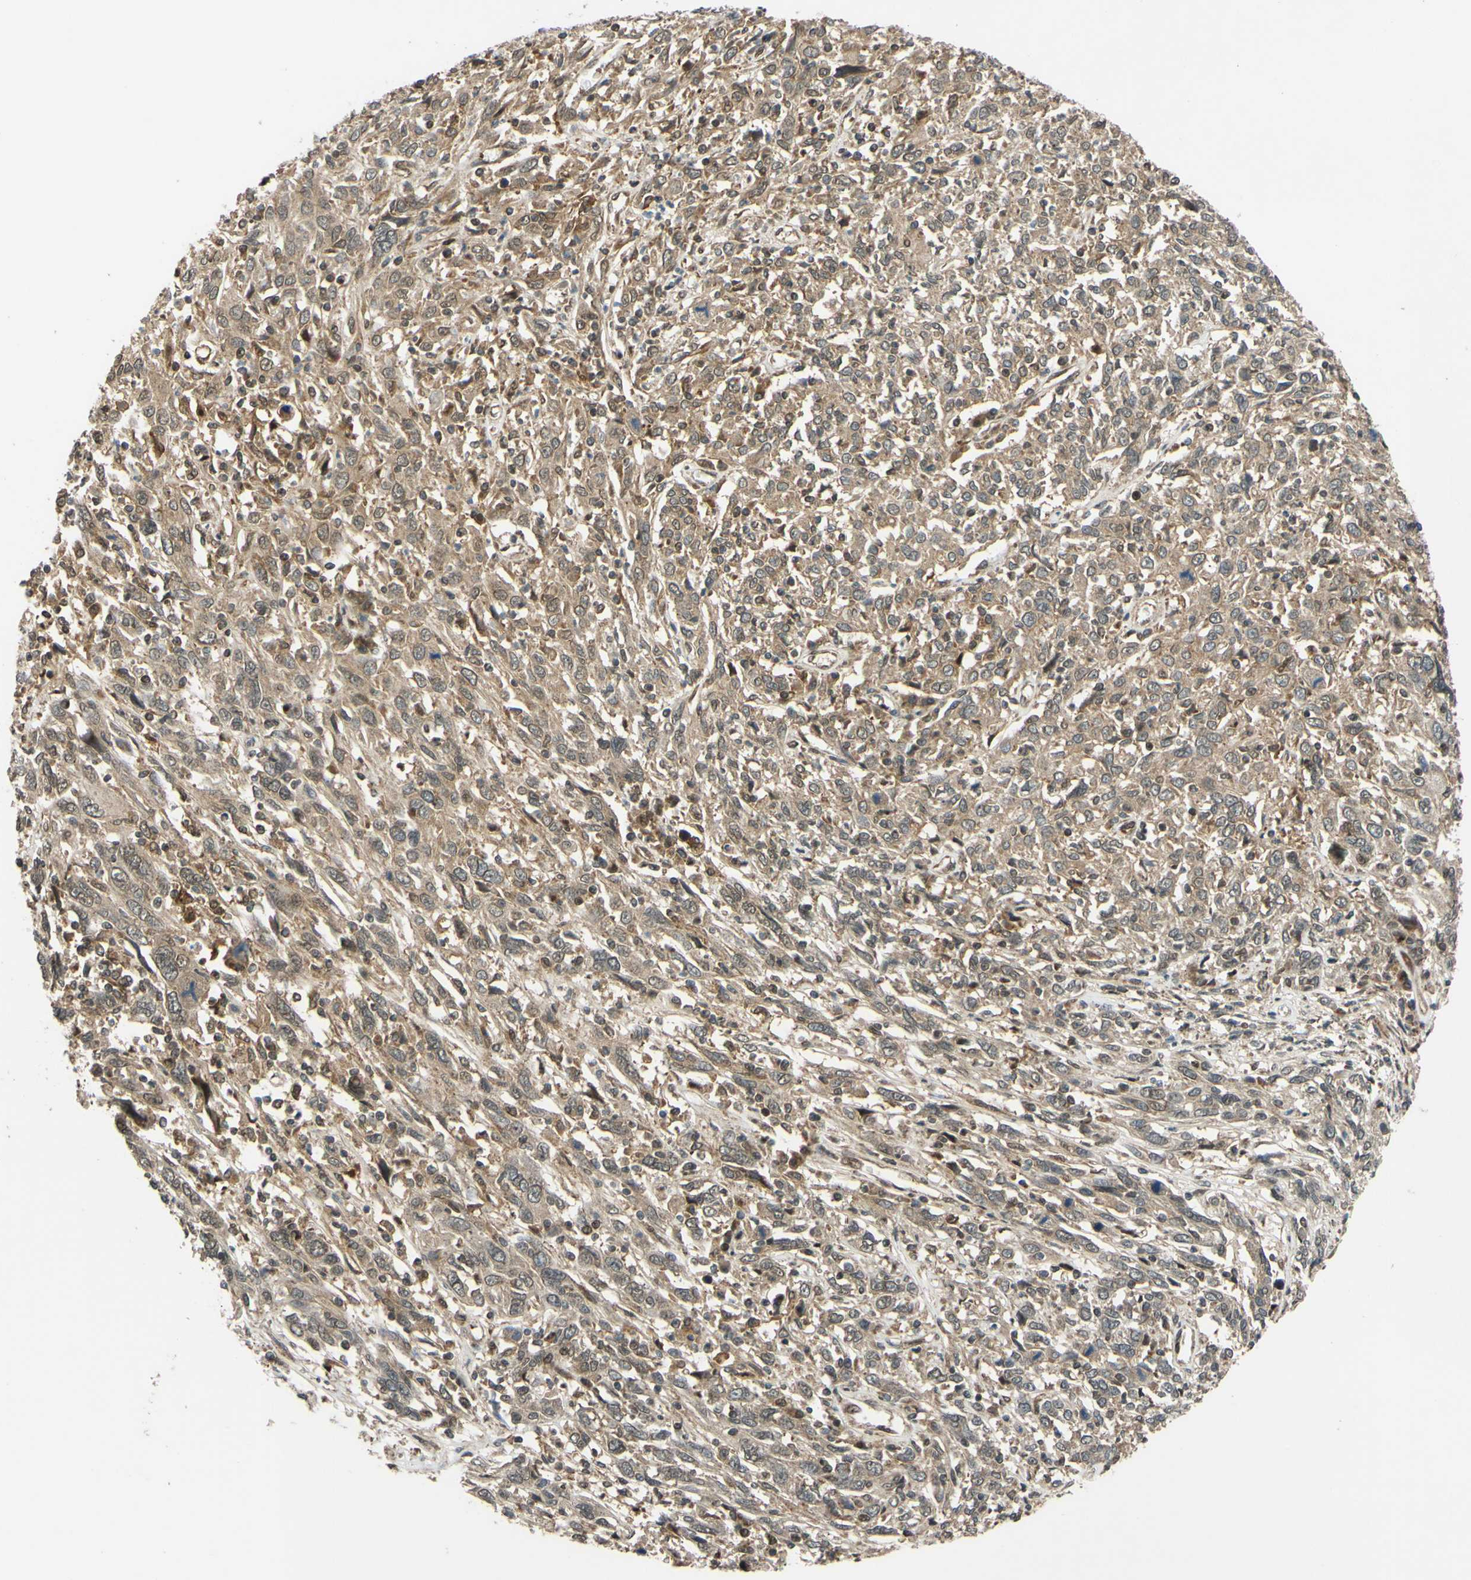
{"staining": {"intensity": "weak", "quantity": ">75%", "location": "cytoplasmic/membranous"}, "tissue": "cervical cancer", "cell_type": "Tumor cells", "image_type": "cancer", "snomed": [{"axis": "morphology", "description": "Squamous cell carcinoma, NOS"}, {"axis": "topography", "description": "Cervix"}], "caption": "A low amount of weak cytoplasmic/membranous expression is present in approximately >75% of tumor cells in squamous cell carcinoma (cervical) tissue.", "gene": "ABCC8", "patient": {"sex": "female", "age": 46}}